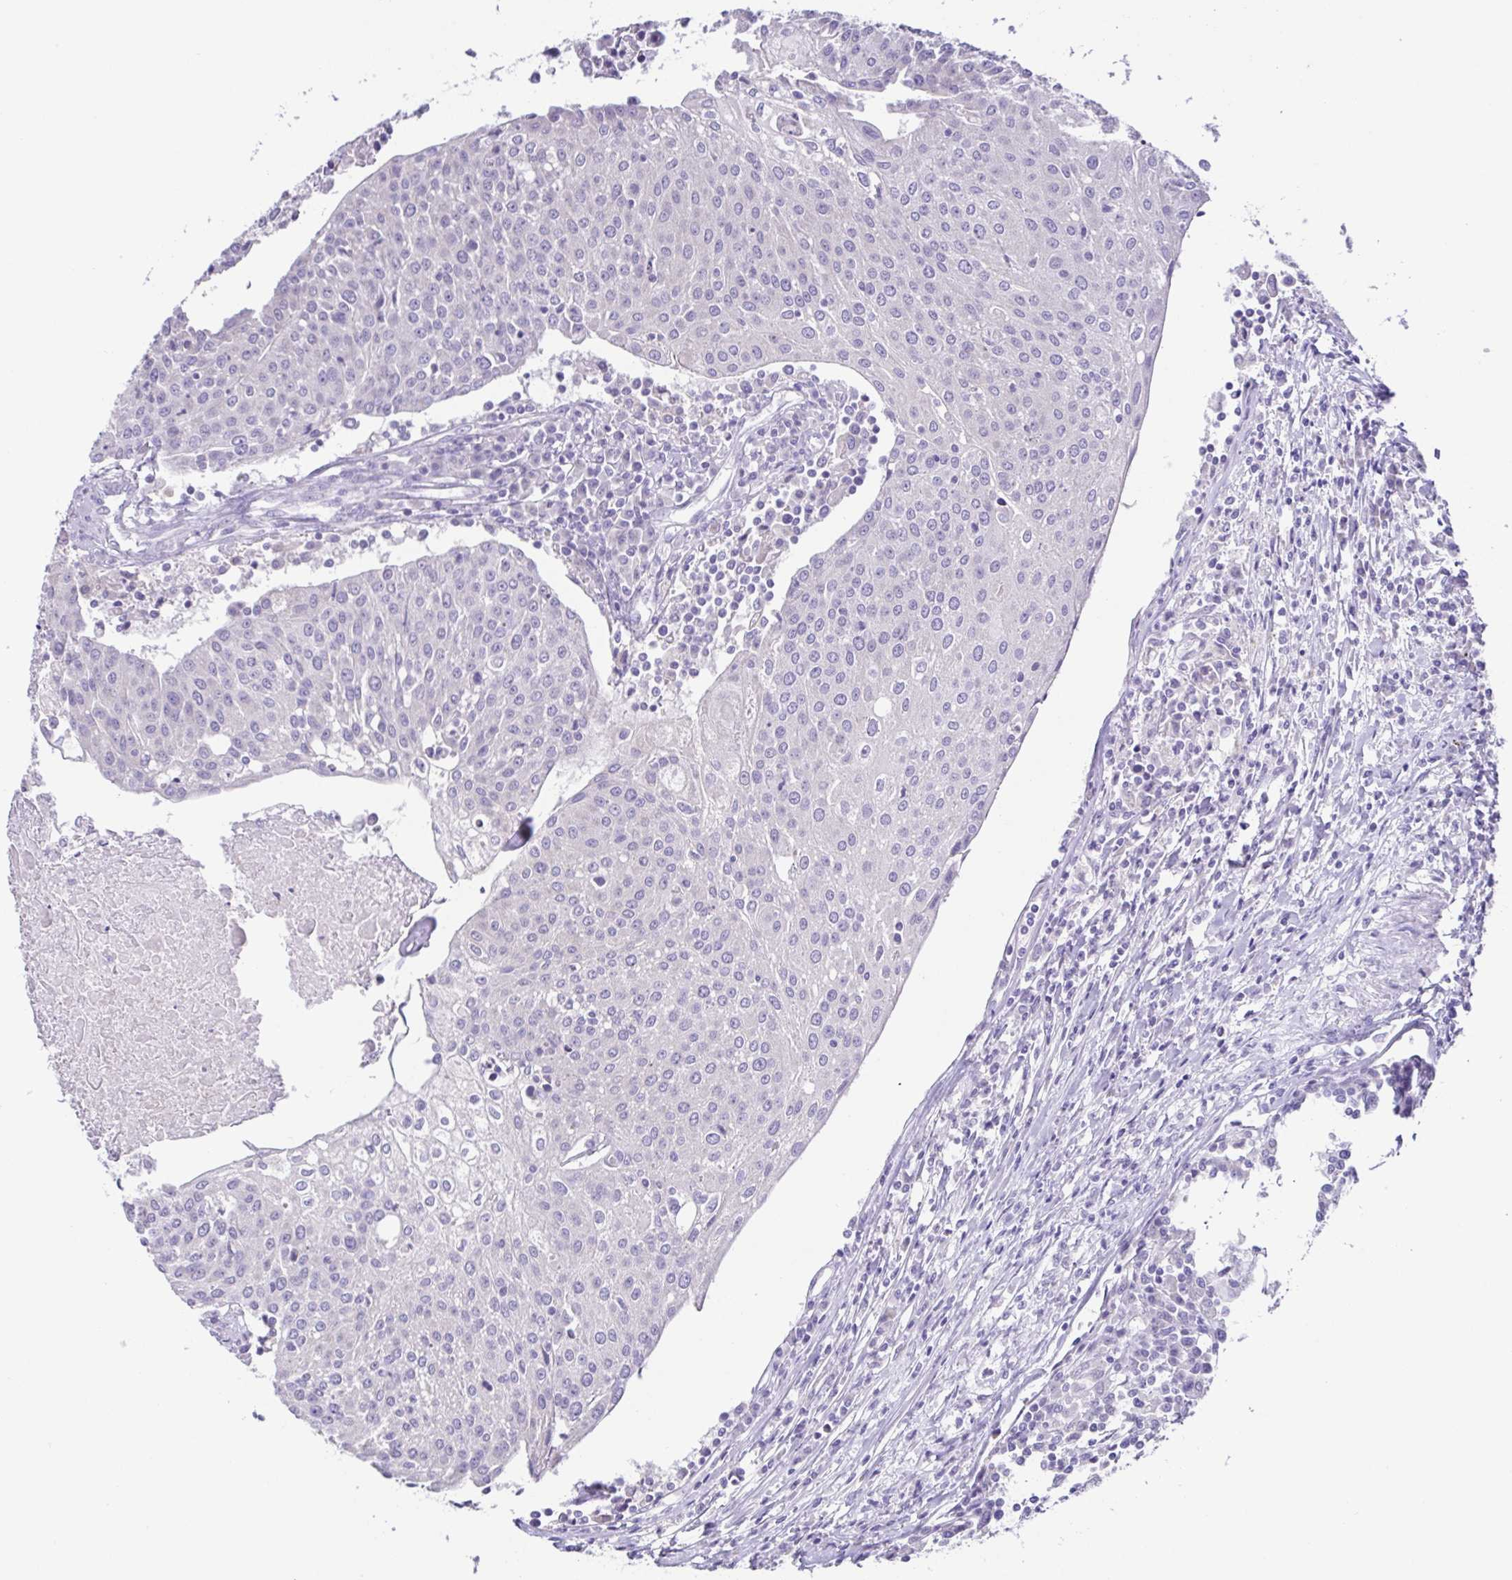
{"staining": {"intensity": "negative", "quantity": "none", "location": "none"}, "tissue": "urothelial cancer", "cell_type": "Tumor cells", "image_type": "cancer", "snomed": [{"axis": "morphology", "description": "Urothelial carcinoma, High grade"}, {"axis": "topography", "description": "Urinary bladder"}], "caption": "Immunohistochemistry of human urothelial cancer exhibits no expression in tumor cells.", "gene": "RDH11", "patient": {"sex": "female", "age": 85}}